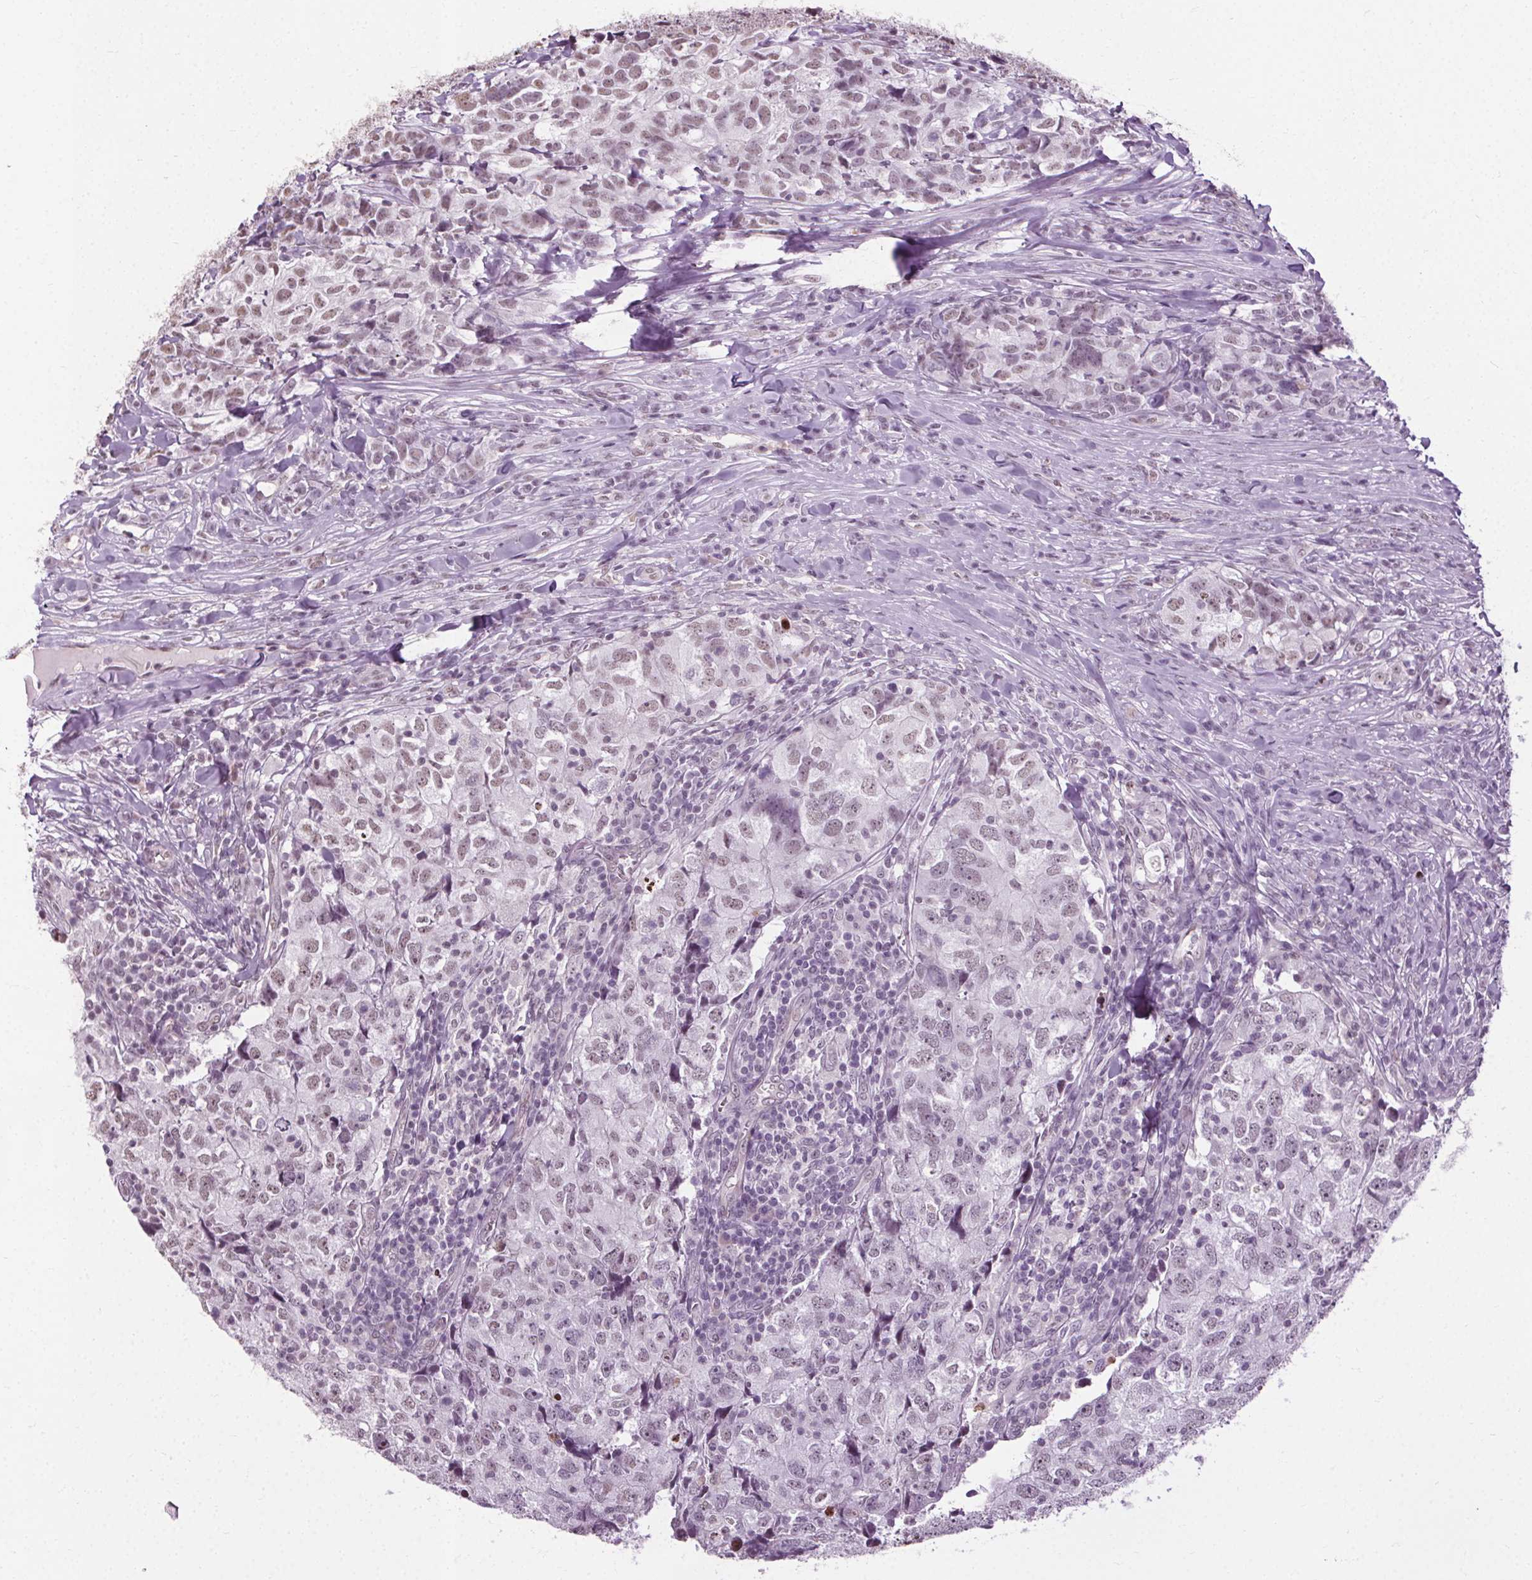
{"staining": {"intensity": "weak", "quantity": "25%-75%", "location": "nuclear"}, "tissue": "breast cancer", "cell_type": "Tumor cells", "image_type": "cancer", "snomed": [{"axis": "morphology", "description": "Duct carcinoma"}, {"axis": "topography", "description": "Breast"}], "caption": "Human intraductal carcinoma (breast) stained with a protein marker displays weak staining in tumor cells.", "gene": "CEBPA", "patient": {"sex": "female", "age": 30}}